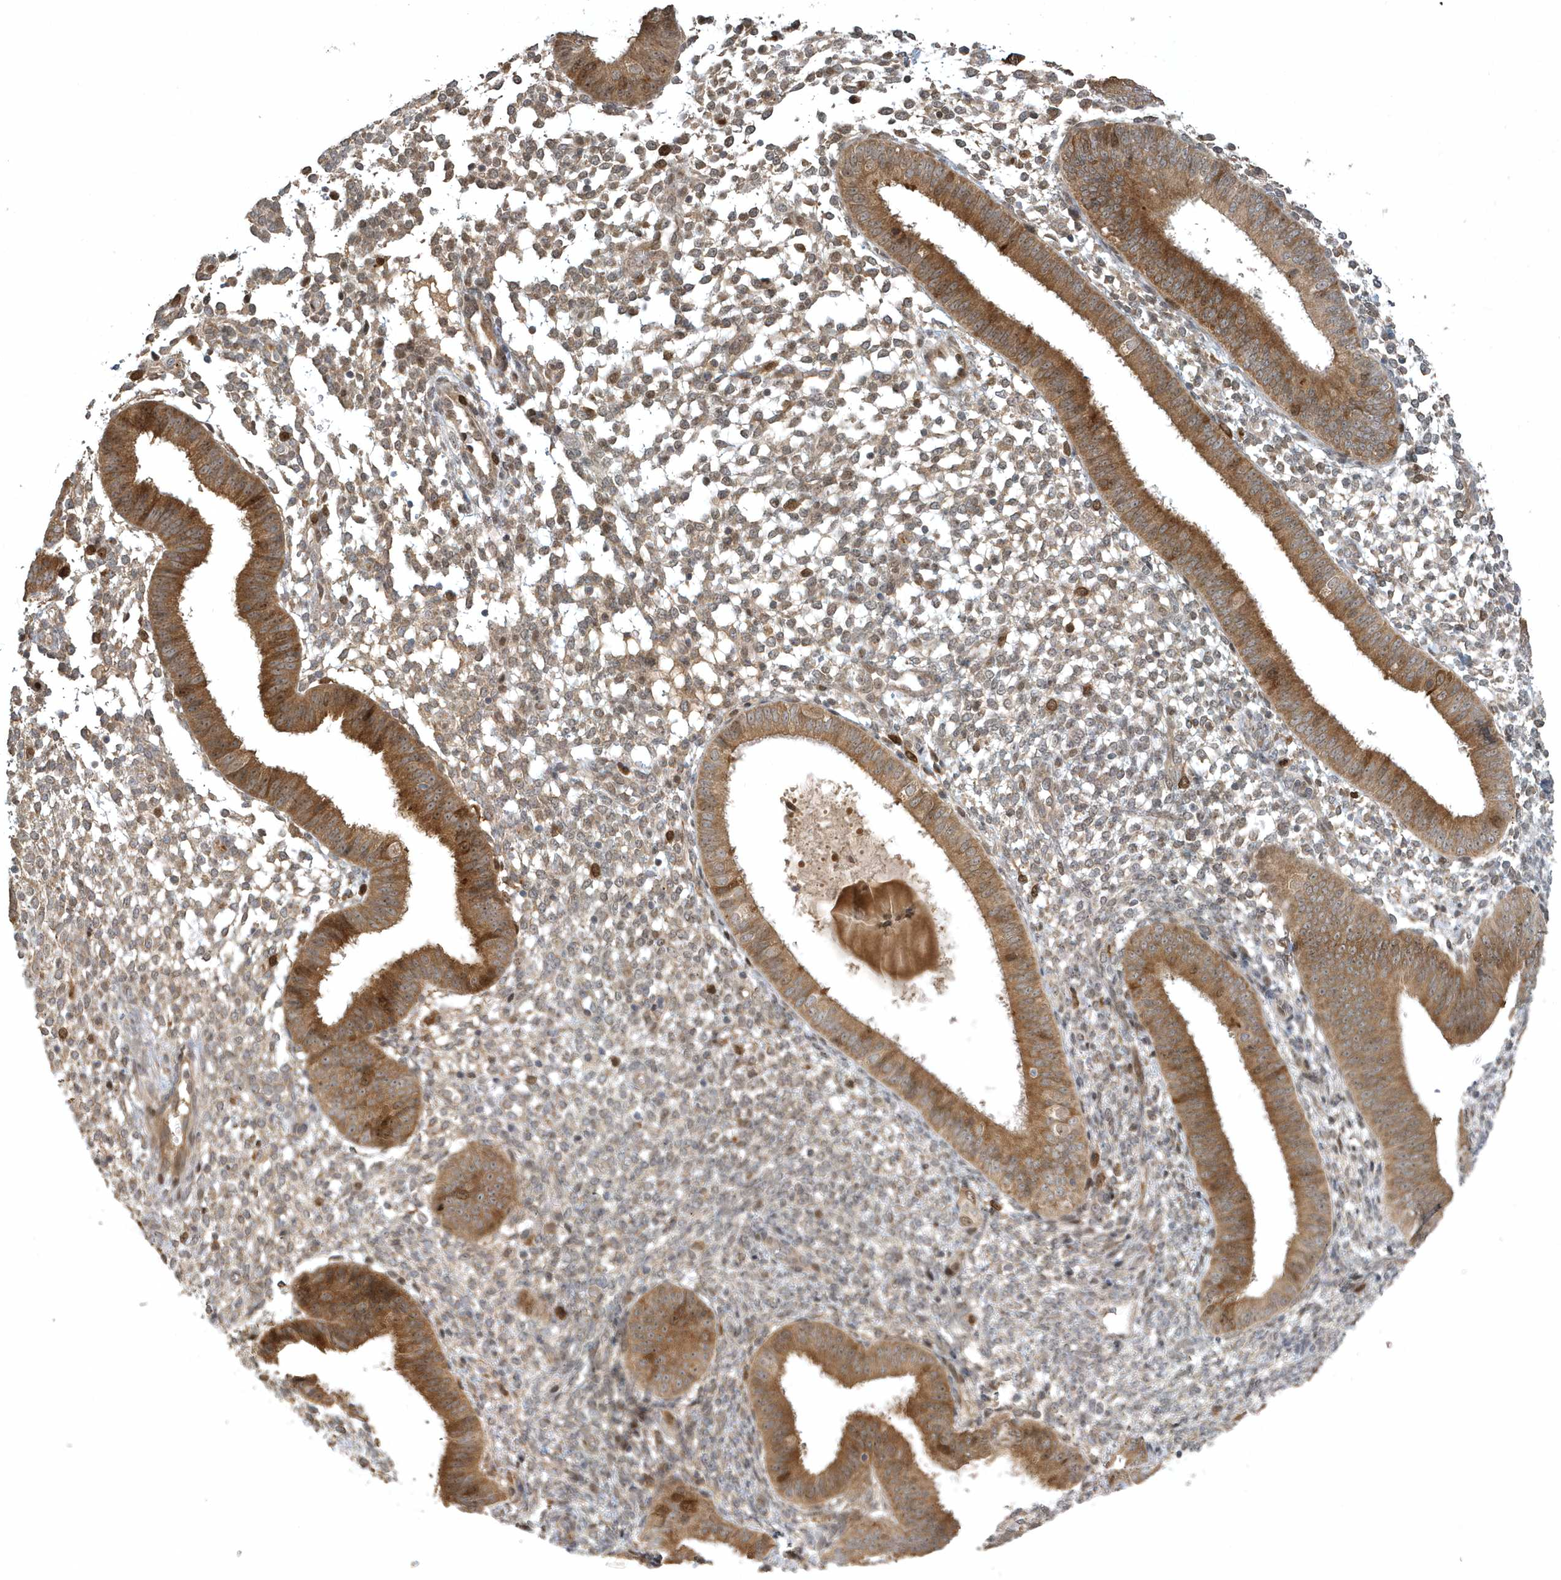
{"staining": {"intensity": "moderate", "quantity": "25%-75%", "location": "cytoplasmic/membranous,nuclear"}, "tissue": "endometrium", "cell_type": "Cells in endometrial stroma", "image_type": "normal", "snomed": [{"axis": "morphology", "description": "Normal tissue, NOS"}, {"axis": "topography", "description": "Uterus"}, {"axis": "topography", "description": "Endometrium"}], "caption": "IHC photomicrograph of normal endometrium: human endometrium stained using immunohistochemistry displays medium levels of moderate protein expression localized specifically in the cytoplasmic/membranous,nuclear of cells in endometrial stroma, appearing as a cytoplasmic/membranous,nuclear brown color.", "gene": "TRAIP", "patient": {"sex": "female", "age": 48}}